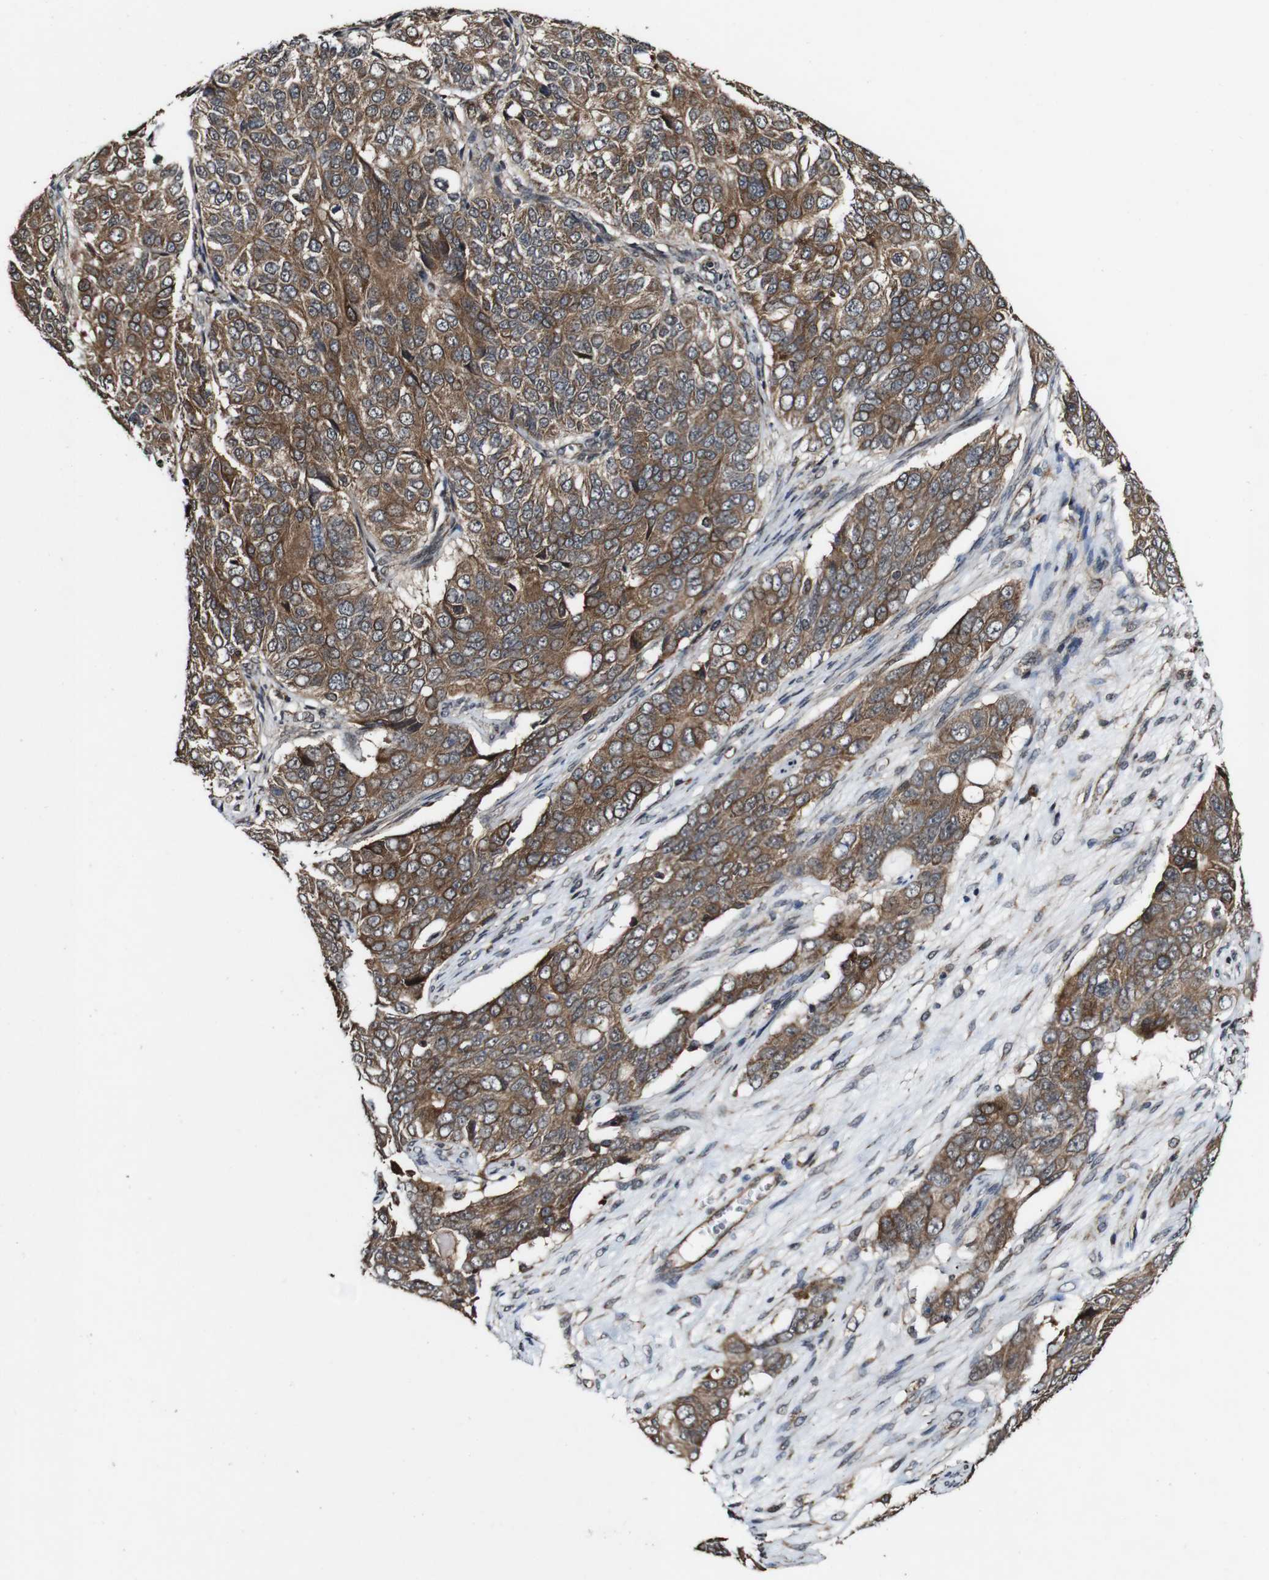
{"staining": {"intensity": "moderate", "quantity": ">75%", "location": "cytoplasmic/membranous"}, "tissue": "ovarian cancer", "cell_type": "Tumor cells", "image_type": "cancer", "snomed": [{"axis": "morphology", "description": "Carcinoma, endometroid"}, {"axis": "topography", "description": "Ovary"}], "caption": "About >75% of tumor cells in endometroid carcinoma (ovarian) show moderate cytoplasmic/membranous protein positivity as visualized by brown immunohistochemical staining.", "gene": "BTN3A3", "patient": {"sex": "female", "age": 51}}